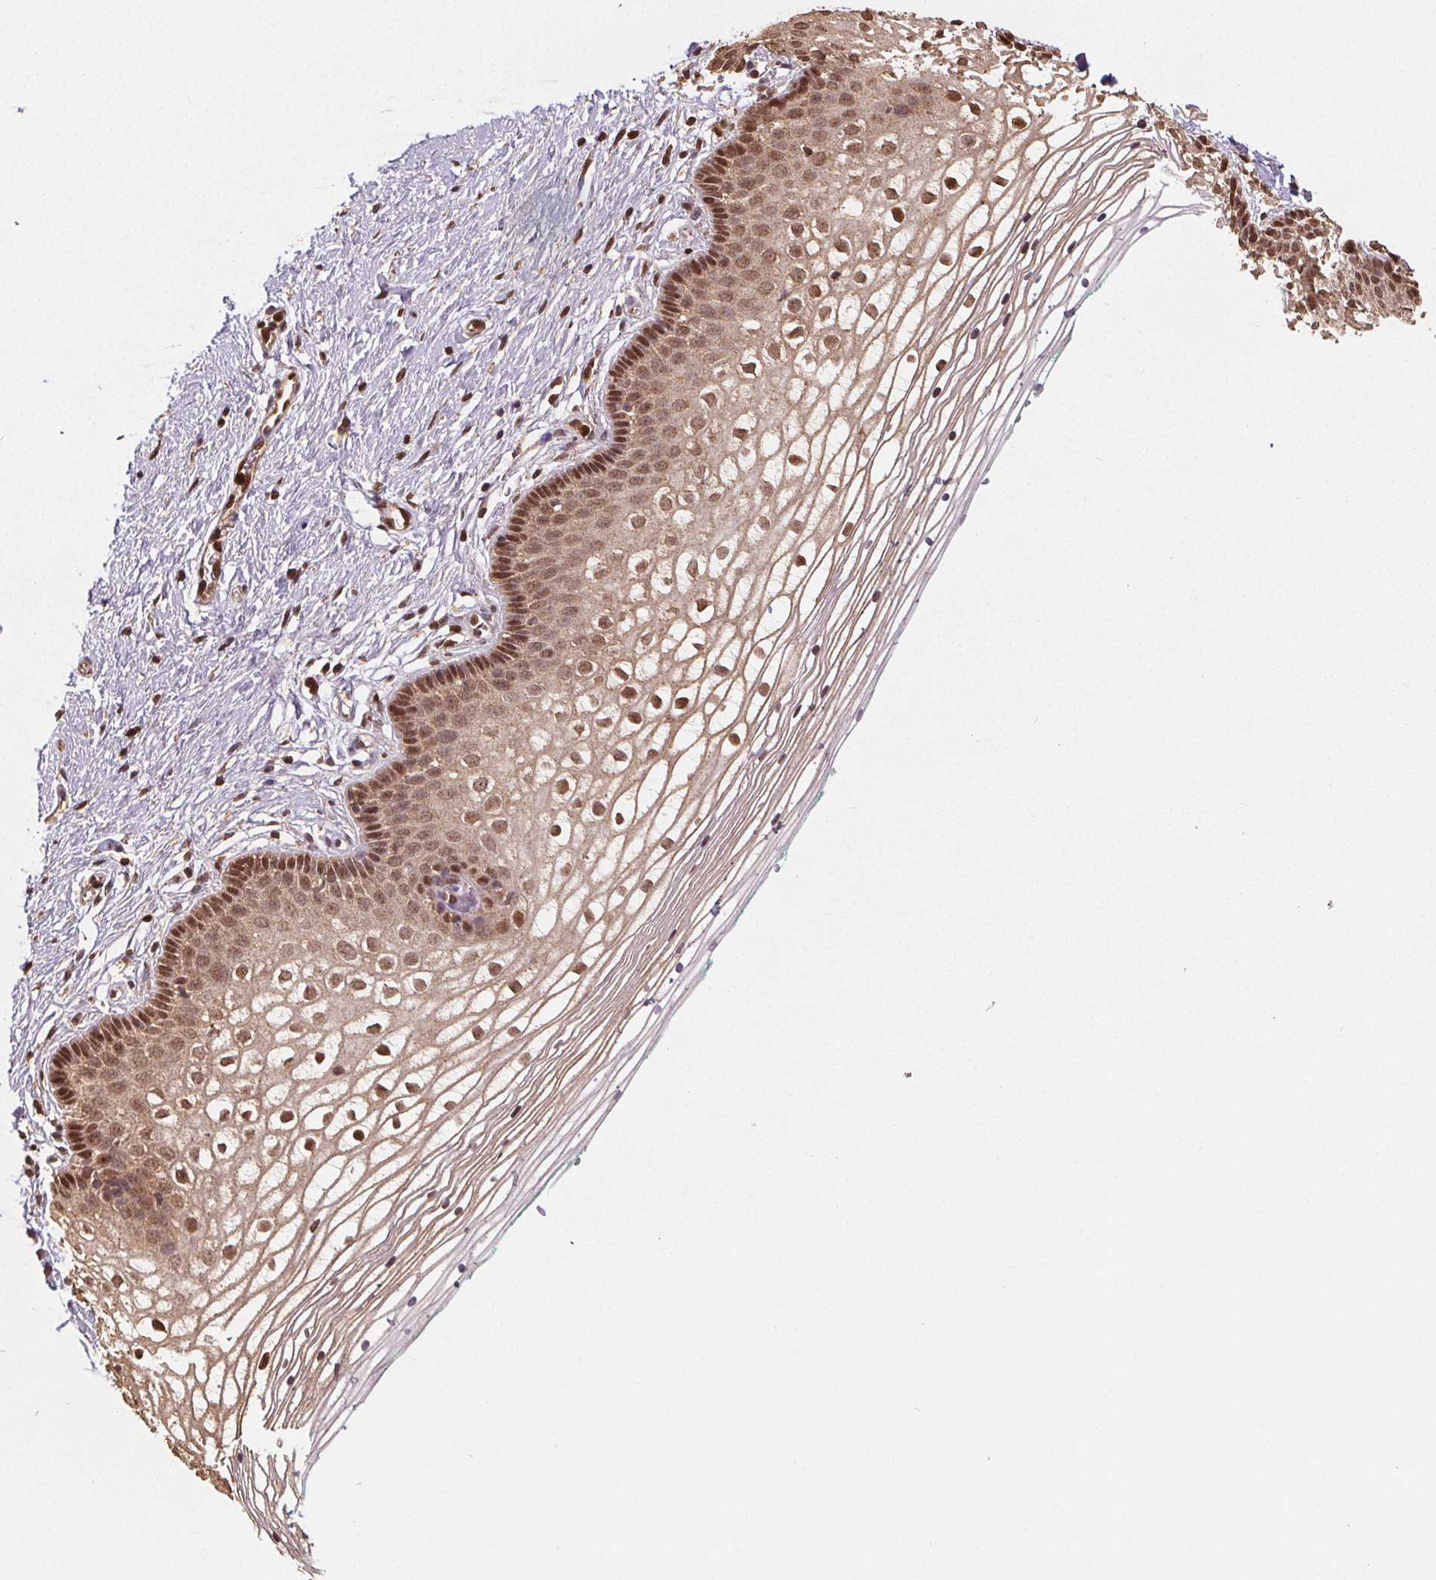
{"staining": {"intensity": "moderate", "quantity": ">75%", "location": "cytoplasmic/membranous,nuclear"}, "tissue": "vagina", "cell_type": "Squamous epithelial cells", "image_type": "normal", "snomed": [{"axis": "morphology", "description": "Normal tissue, NOS"}, {"axis": "topography", "description": "Vagina"}], "caption": "An image of human vagina stained for a protein shows moderate cytoplasmic/membranous,nuclear brown staining in squamous epithelial cells.", "gene": "ENO1", "patient": {"sex": "female", "age": 36}}